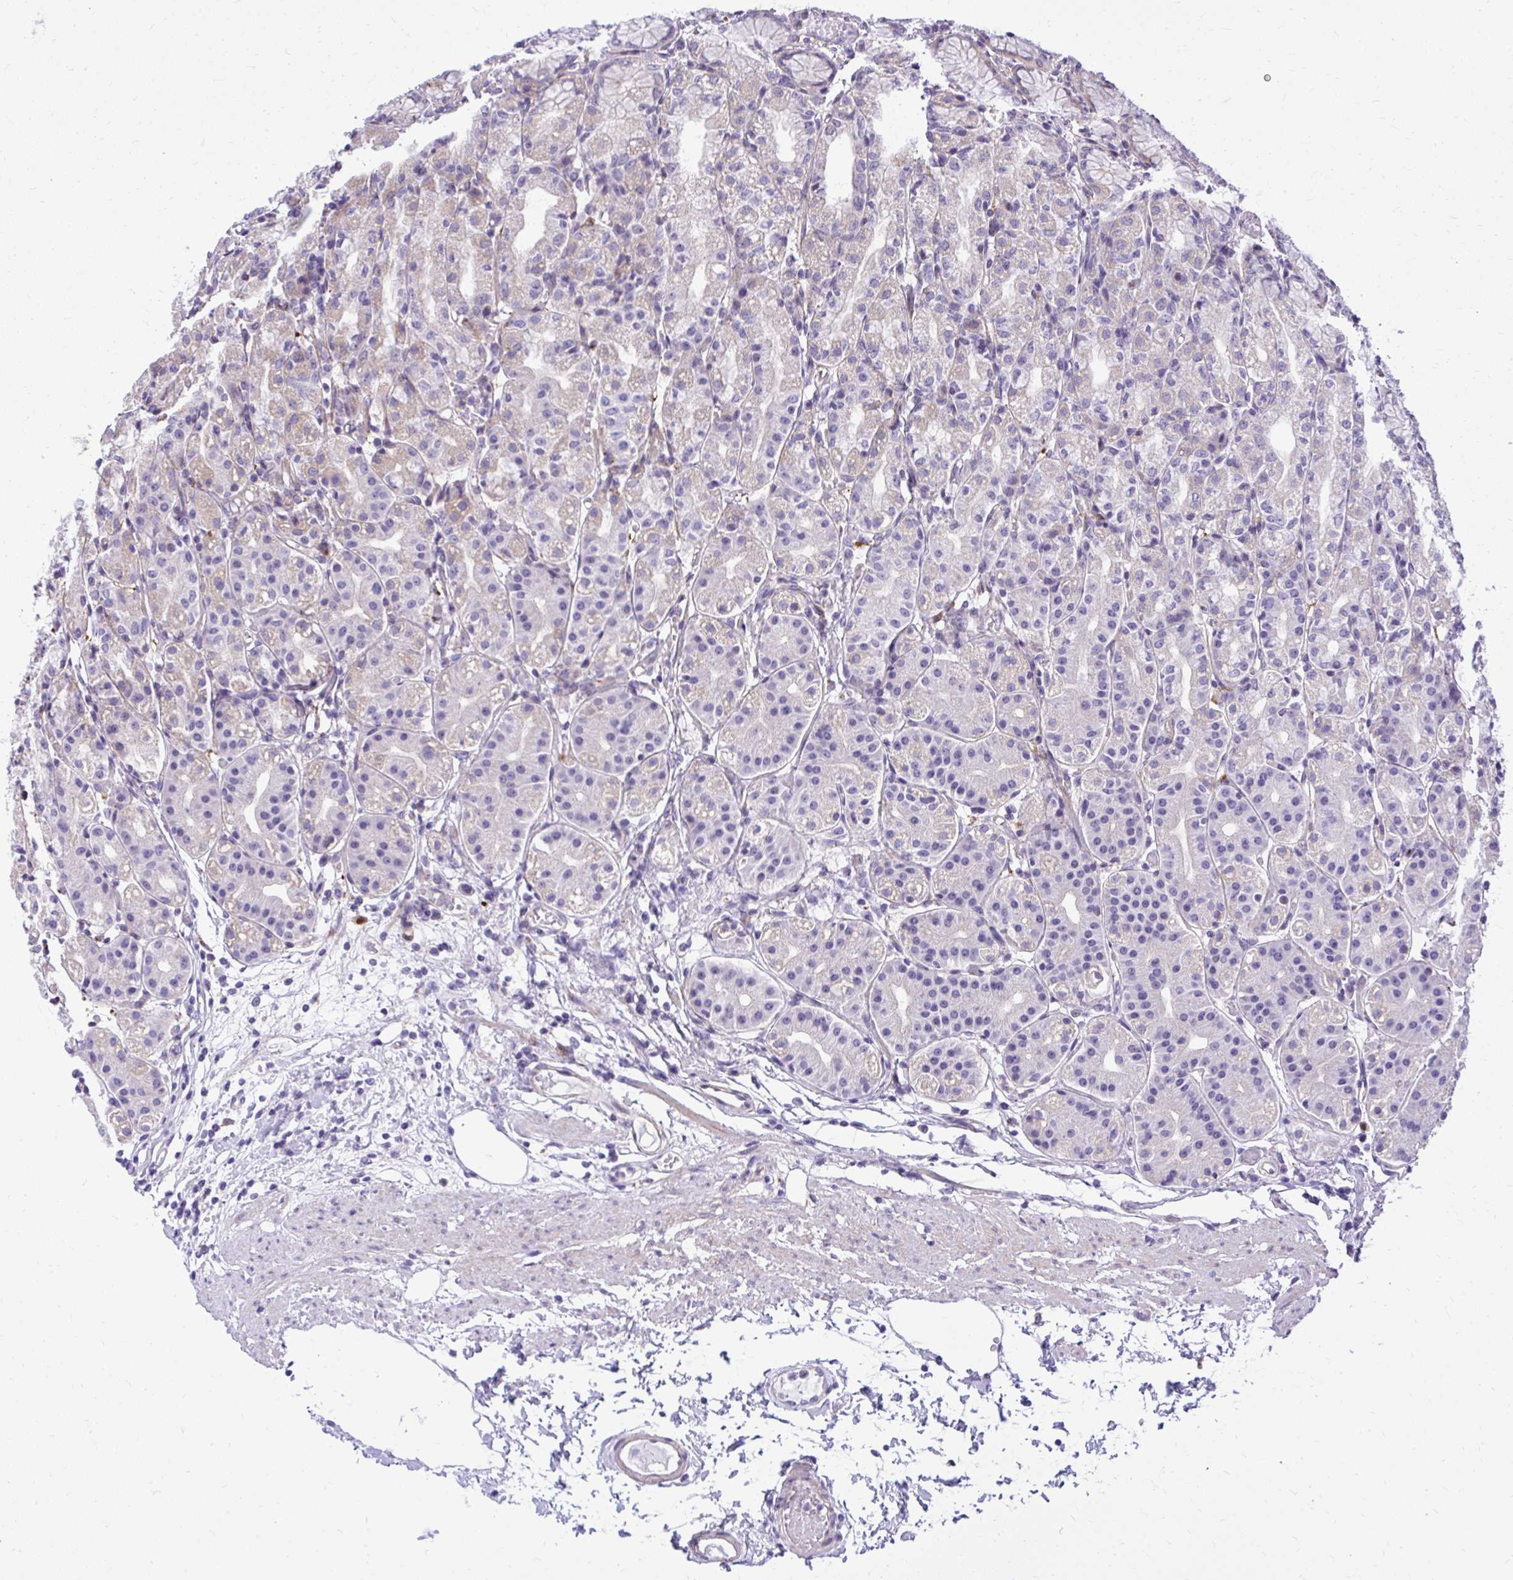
{"staining": {"intensity": "negative", "quantity": "none", "location": "none"}, "tissue": "stomach", "cell_type": "Glandular cells", "image_type": "normal", "snomed": [{"axis": "morphology", "description": "Normal tissue, NOS"}, {"axis": "topography", "description": "Stomach"}], "caption": "Normal stomach was stained to show a protein in brown. There is no significant positivity in glandular cells.", "gene": "GRK4", "patient": {"sex": "female", "age": 57}}